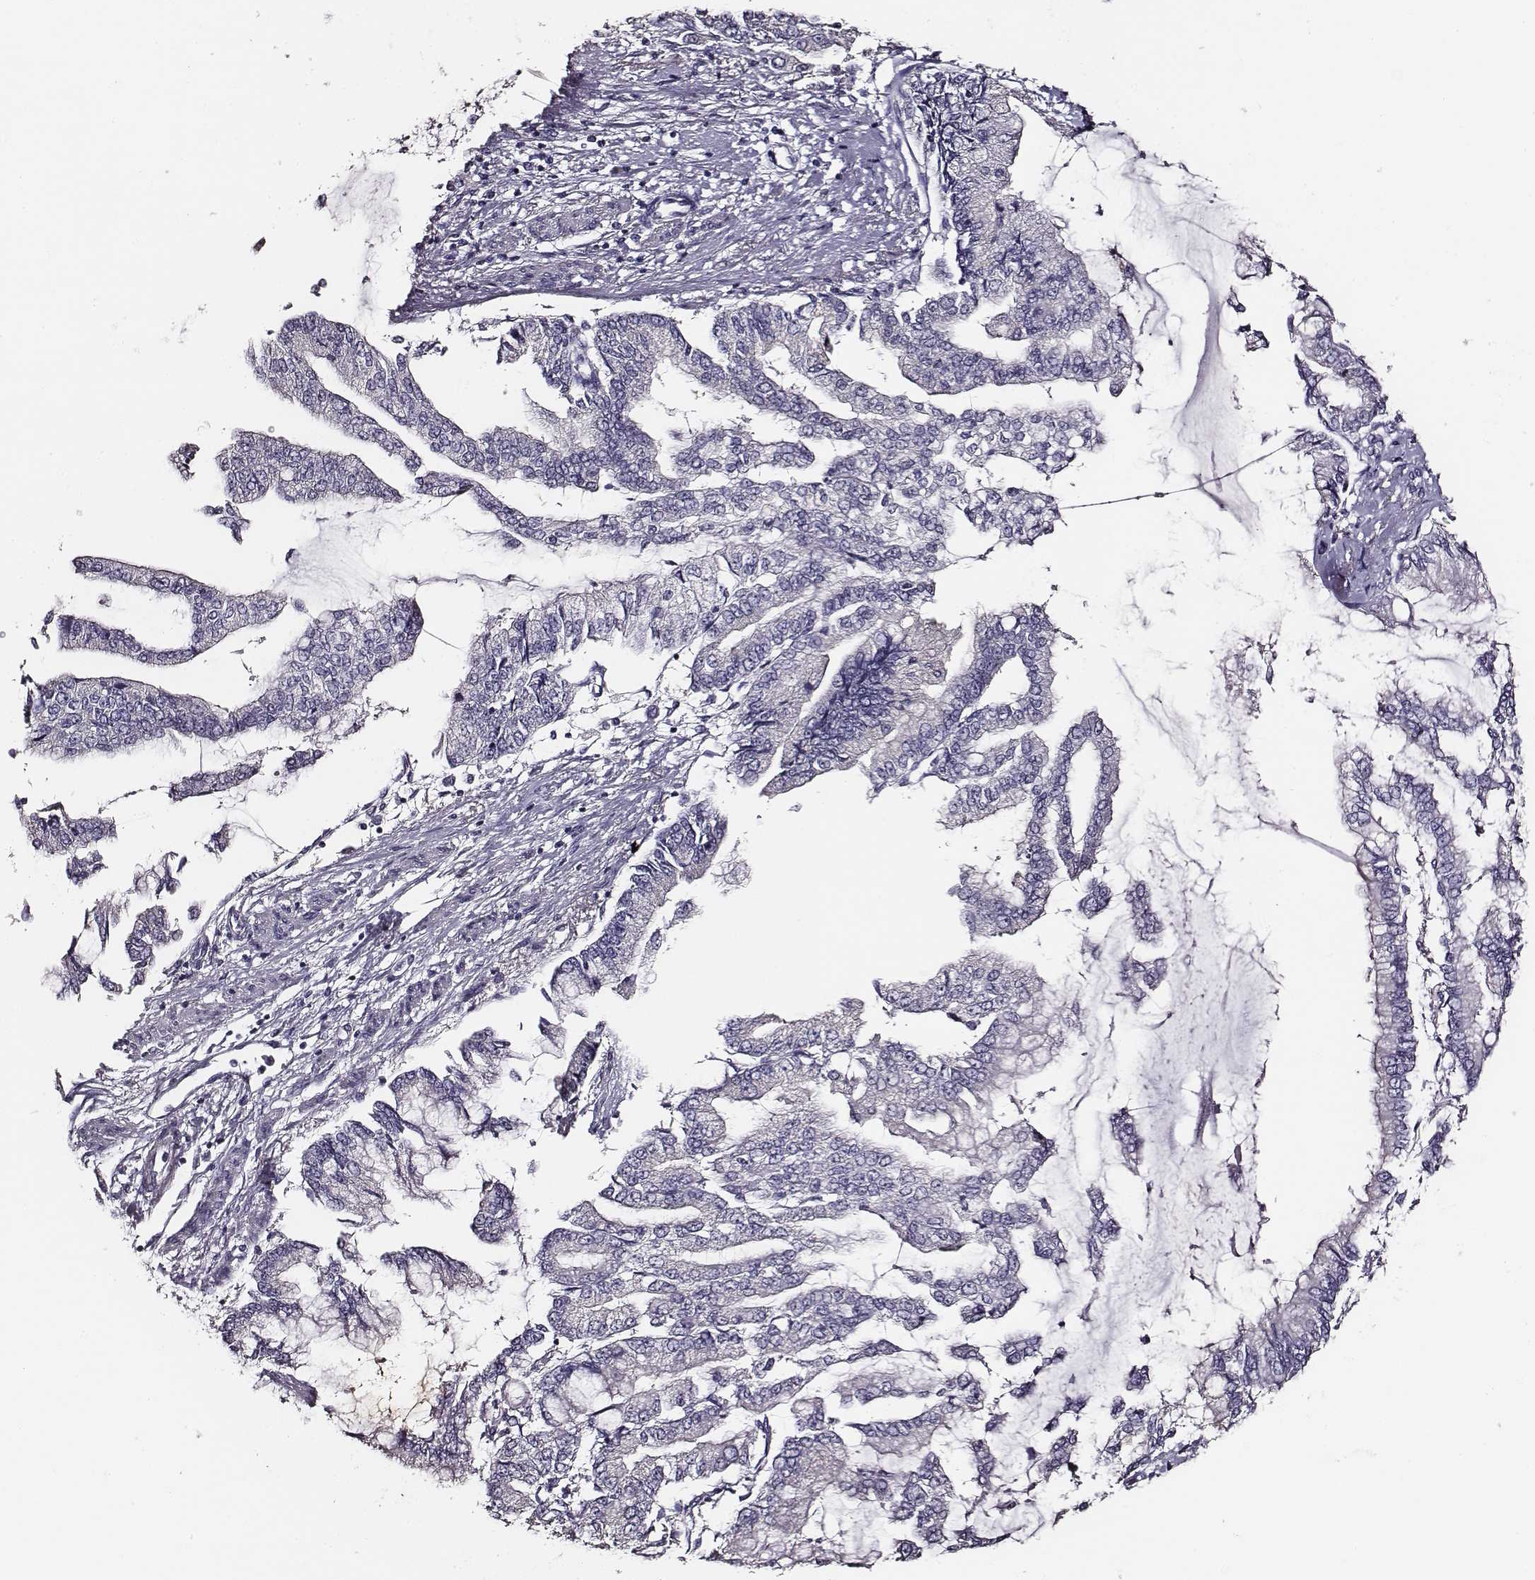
{"staining": {"intensity": "negative", "quantity": "none", "location": "none"}, "tissue": "stomach cancer", "cell_type": "Tumor cells", "image_type": "cancer", "snomed": [{"axis": "morphology", "description": "Adenocarcinoma, NOS"}, {"axis": "topography", "description": "Stomach, upper"}], "caption": "DAB (3,3'-diaminobenzidine) immunohistochemical staining of stomach cancer displays no significant positivity in tumor cells.", "gene": "AADAT", "patient": {"sex": "female", "age": 74}}